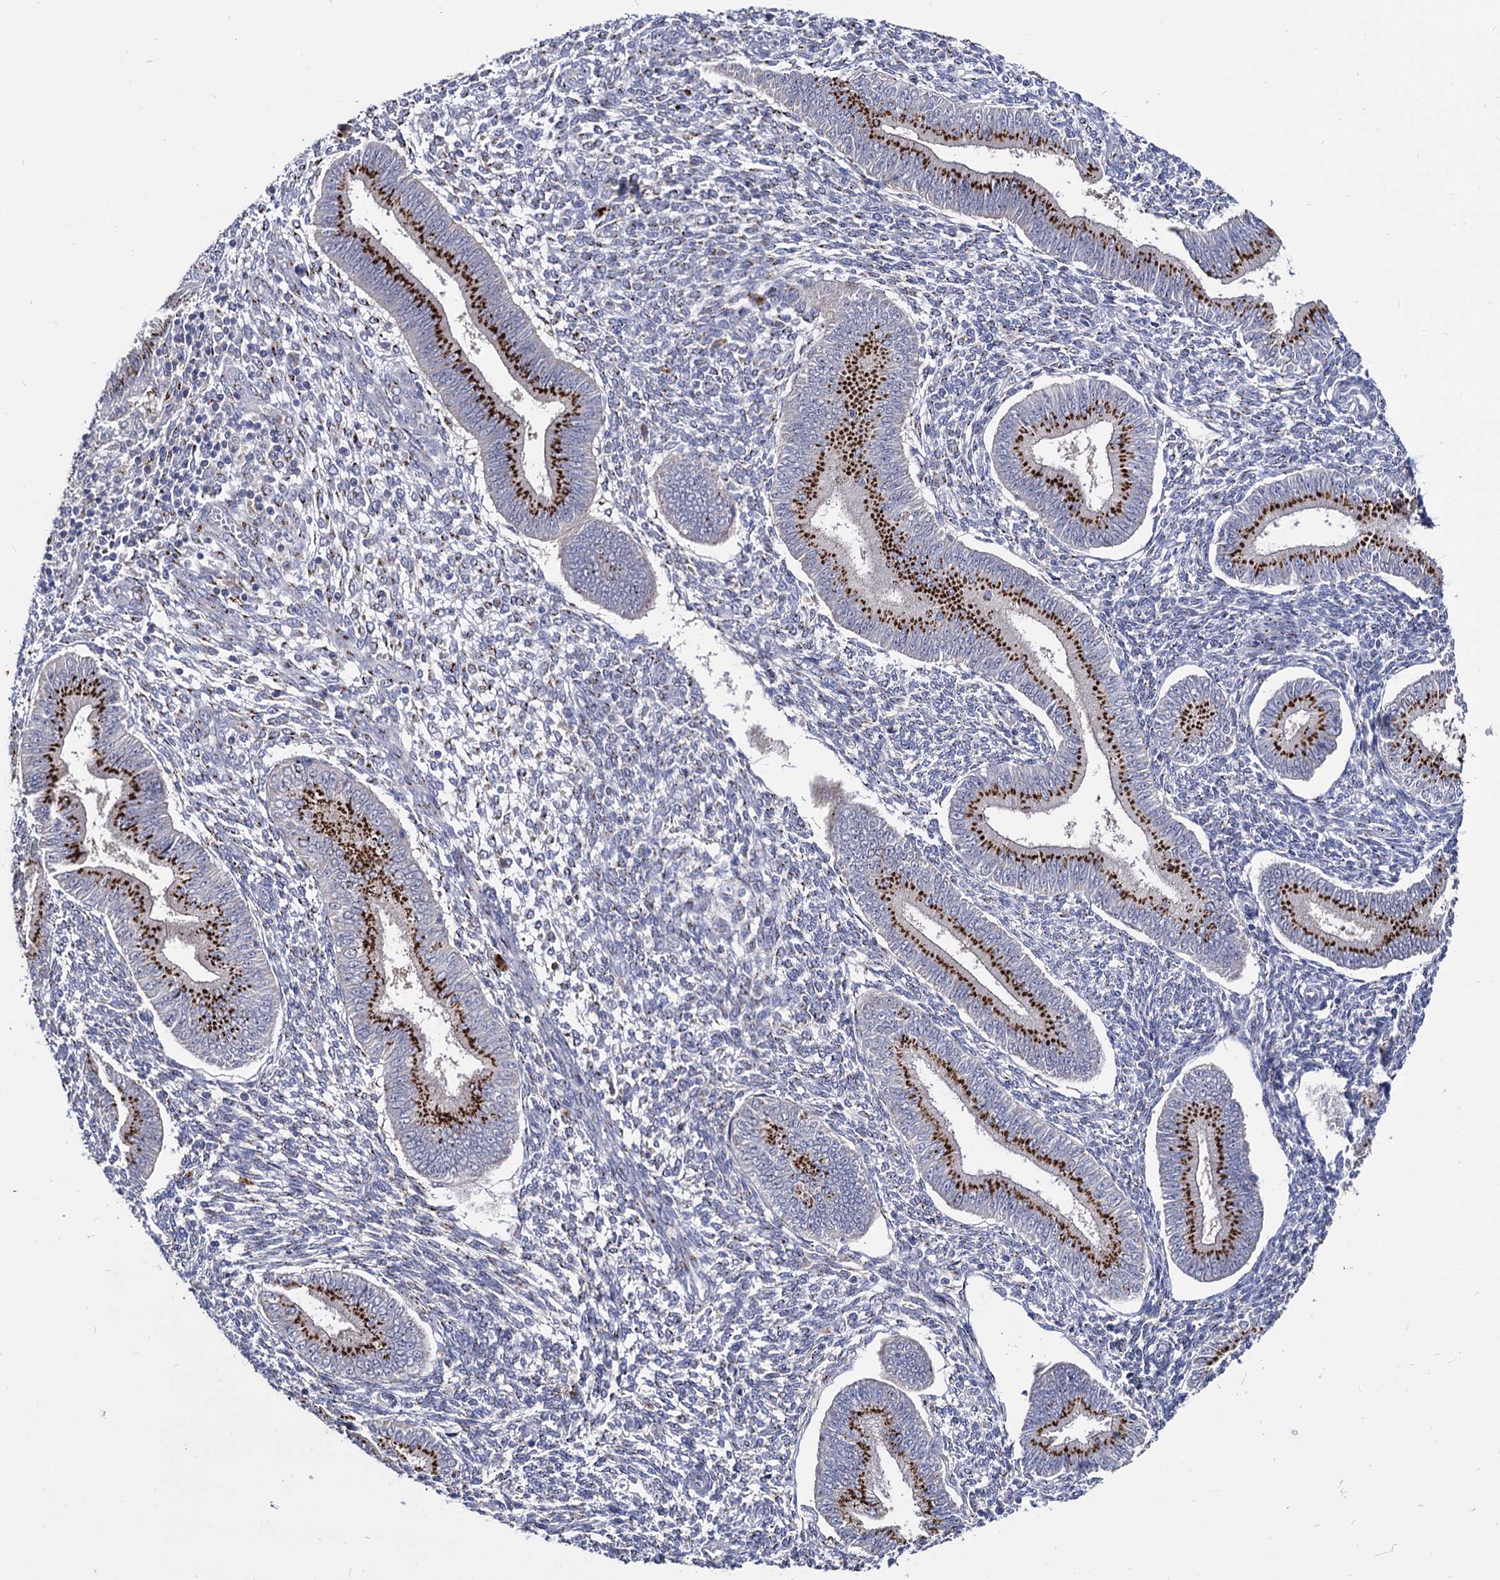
{"staining": {"intensity": "moderate", "quantity": "<25%", "location": "cytoplasmic/membranous"}, "tissue": "endometrium", "cell_type": "Cells in endometrial stroma", "image_type": "normal", "snomed": [{"axis": "morphology", "description": "Normal tissue, NOS"}, {"axis": "topography", "description": "Uterus"}, {"axis": "topography", "description": "Endometrium"}], "caption": "Endometrium stained with a brown dye demonstrates moderate cytoplasmic/membranous positive positivity in approximately <25% of cells in endometrial stroma.", "gene": "ESD", "patient": {"sex": "female", "age": 48}}